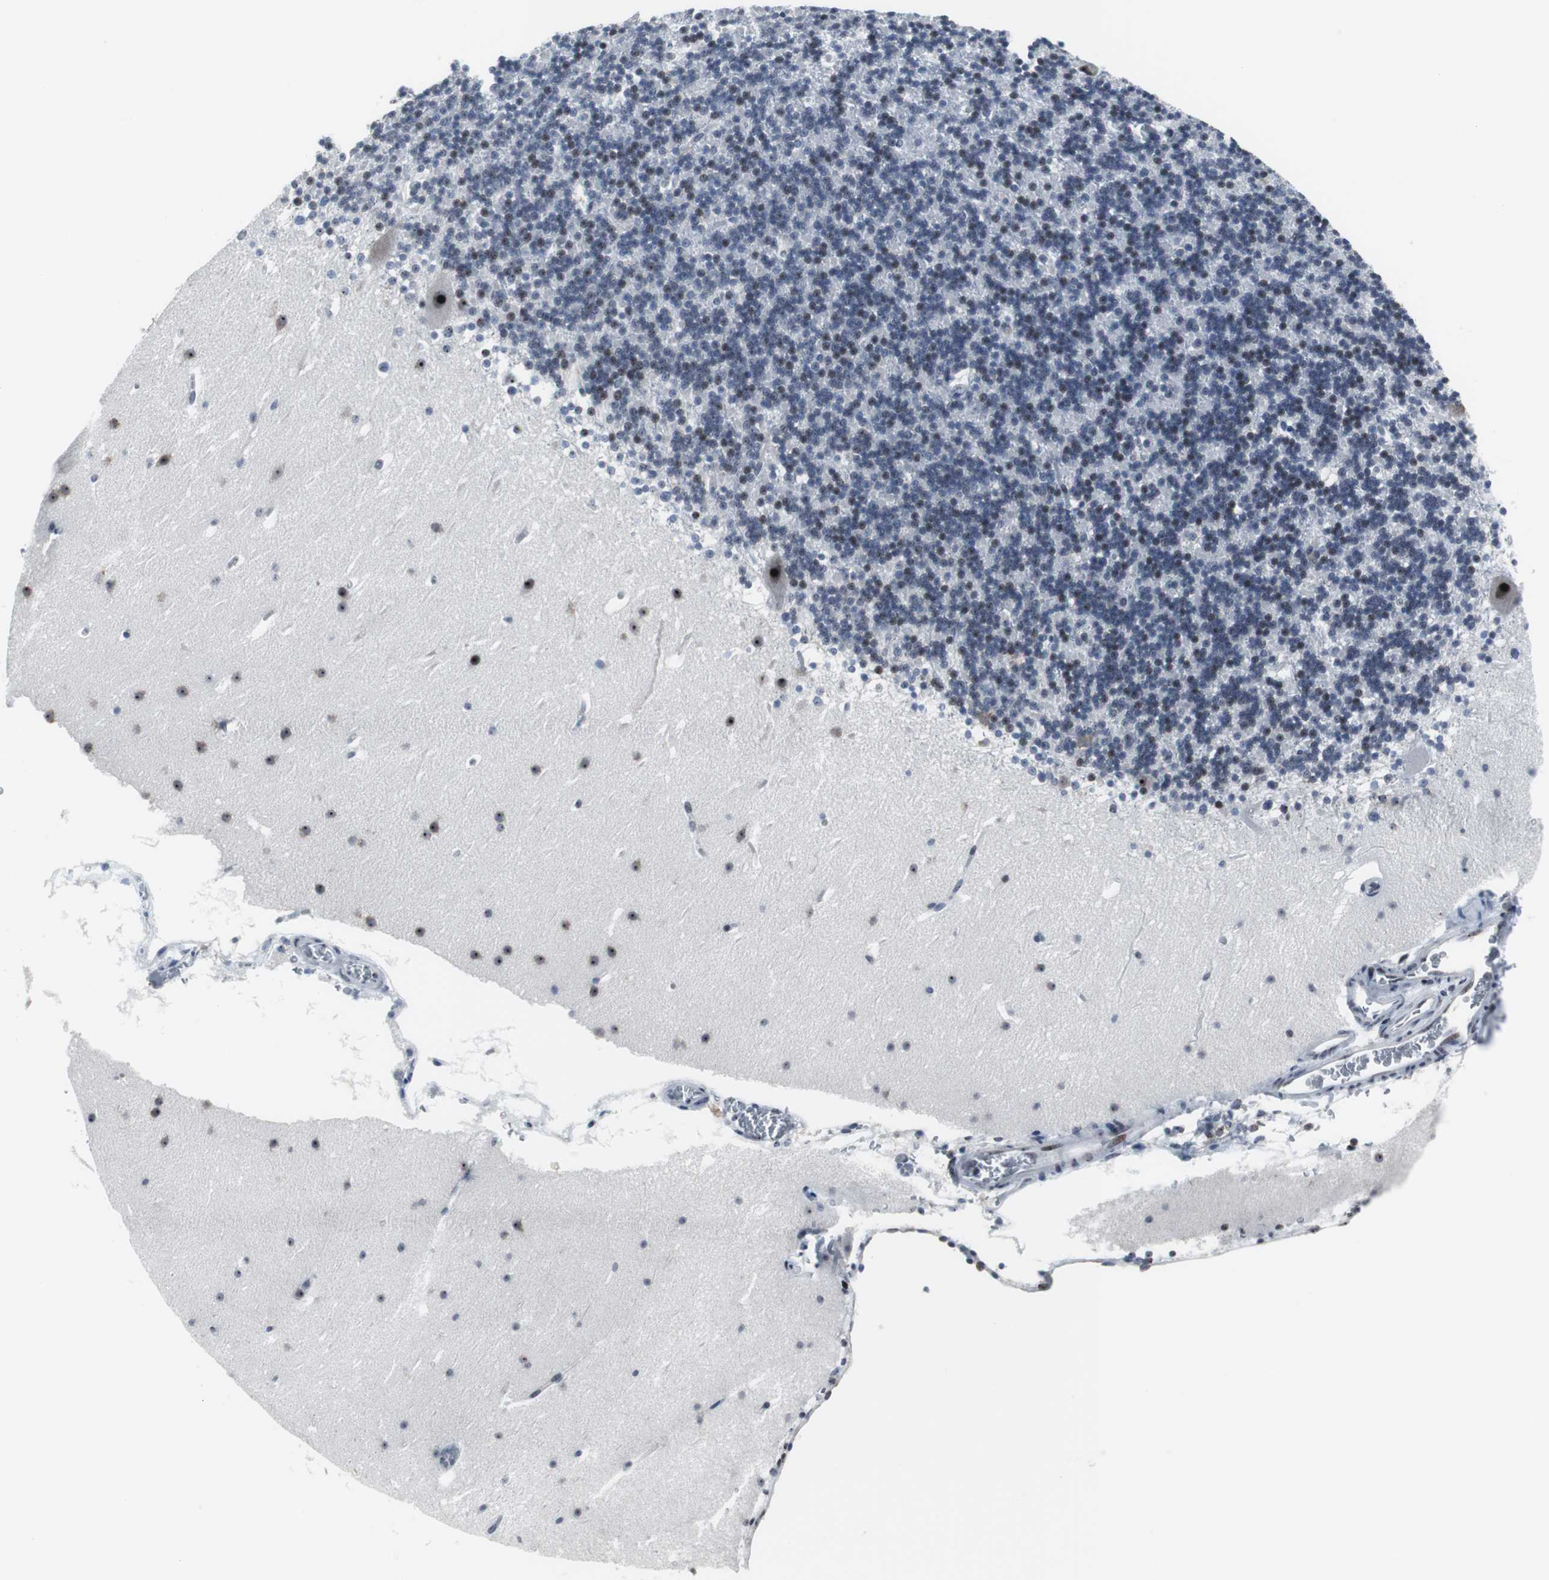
{"staining": {"intensity": "moderate", "quantity": "<25%", "location": "nuclear"}, "tissue": "cerebellum", "cell_type": "Cells in granular layer", "image_type": "normal", "snomed": [{"axis": "morphology", "description": "Normal tissue, NOS"}, {"axis": "topography", "description": "Cerebellum"}], "caption": "Immunohistochemistry (IHC) histopathology image of benign cerebellum: human cerebellum stained using immunohistochemistry (IHC) shows low levels of moderate protein expression localized specifically in the nuclear of cells in granular layer, appearing as a nuclear brown color.", "gene": "DOK1", "patient": {"sex": "male", "age": 45}}